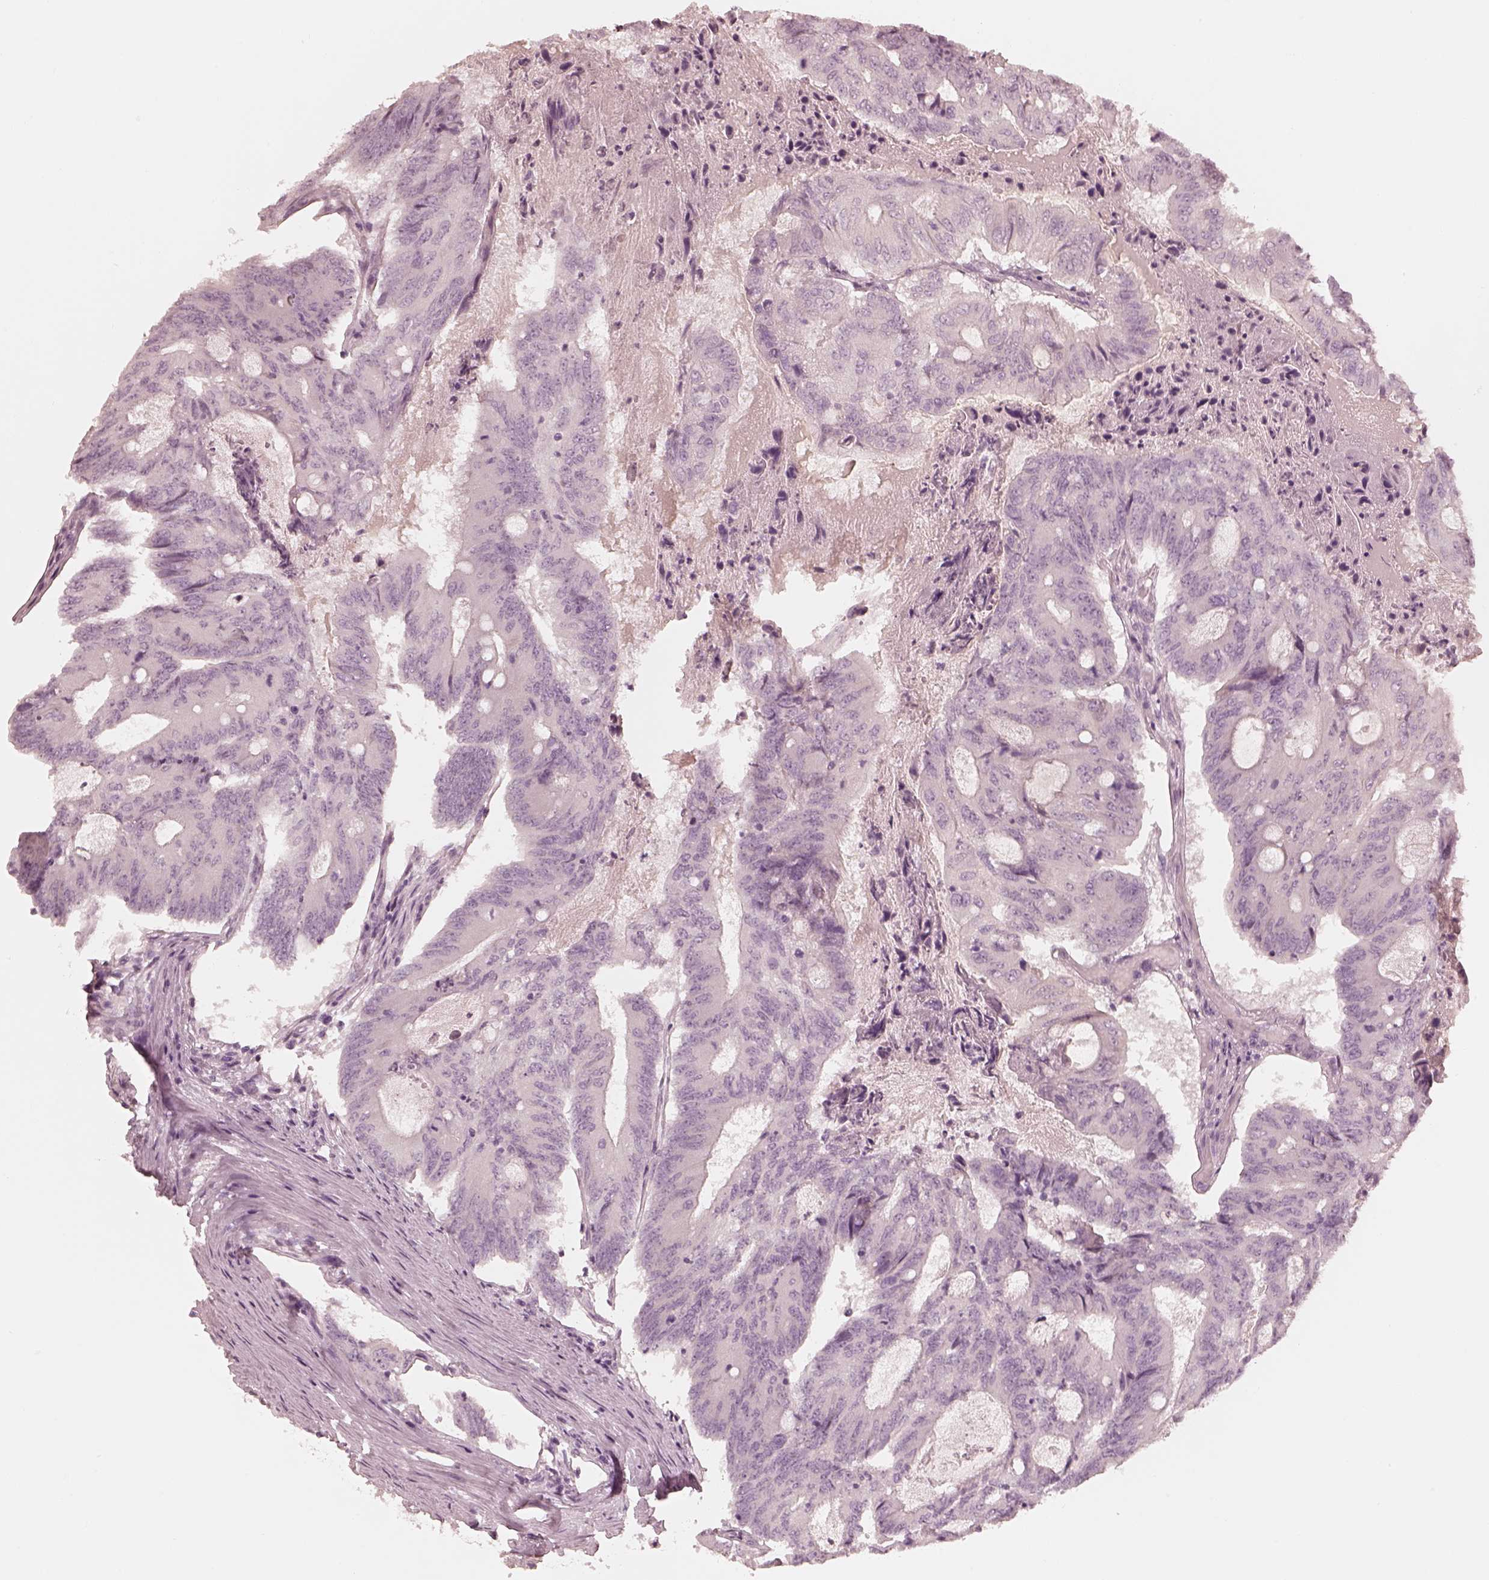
{"staining": {"intensity": "negative", "quantity": "none", "location": "none"}, "tissue": "colorectal cancer", "cell_type": "Tumor cells", "image_type": "cancer", "snomed": [{"axis": "morphology", "description": "Adenocarcinoma, NOS"}, {"axis": "topography", "description": "Colon"}], "caption": "An immunohistochemistry (IHC) photomicrograph of colorectal adenocarcinoma is shown. There is no staining in tumor cells of colorectal adenocarcinoma.", "gene": "CALR3", "patient": {"sex": "female", "age": 70}}